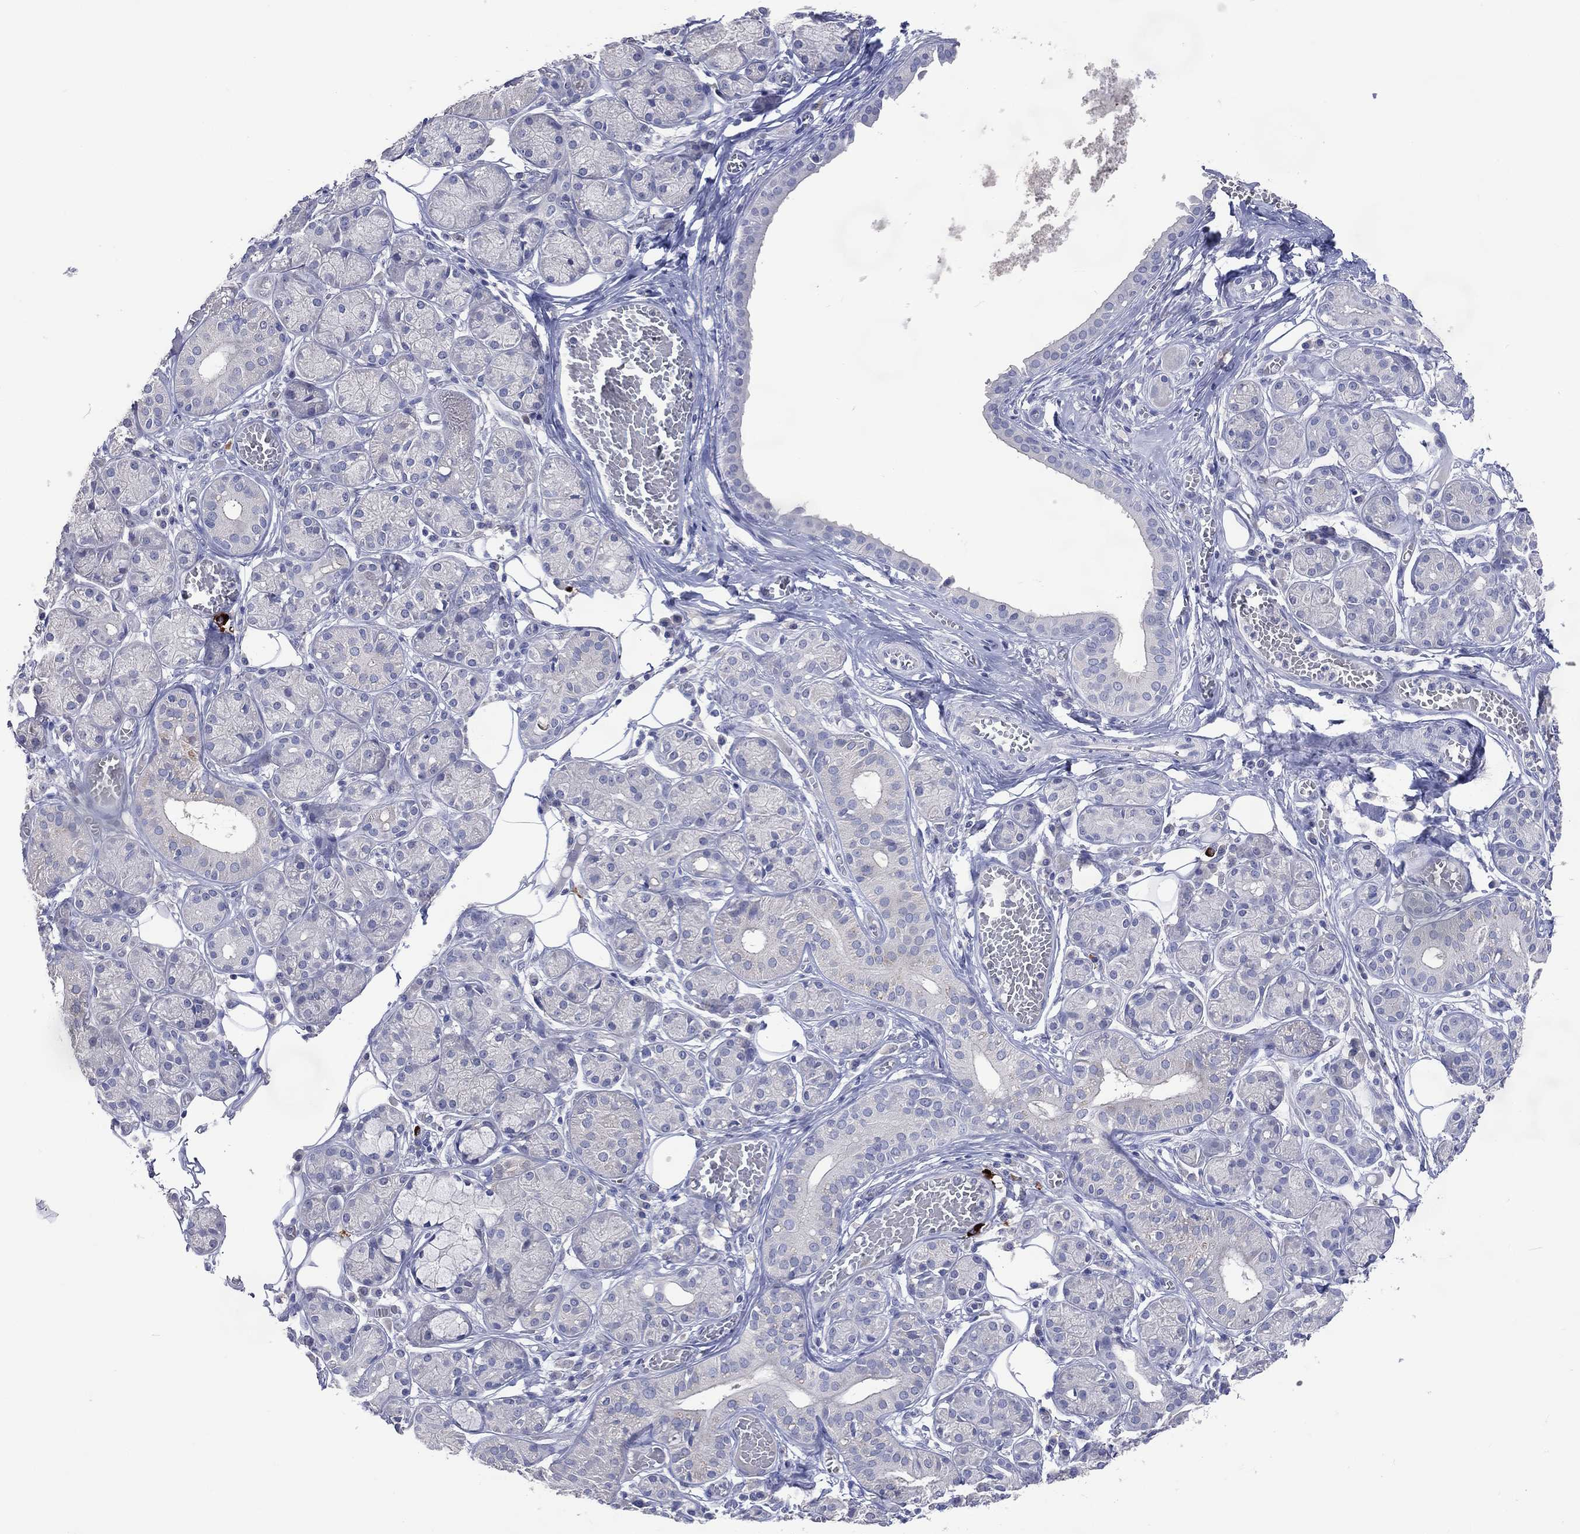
{"staining": {"intensity": "negative", "quantity": "none", "location": "none"}, "tissue": "salivary gland", "cell_type": "Glandular cells", "image_type": "normal", "snomed": [{"axis": "morphology", "description": "Normal tissue, NOS"}, {"axis": "topography", "description": "Salivary gland"}, {"axis": "topography", "description": "Peripheral nerve tissue"}], "caption": "This is an immunohistochemistry micrograph of normal human salivary gland. There is no expression in glandular cells.", "gene": "DNAH6", "patient": {"sex": "male", "age": 71}}